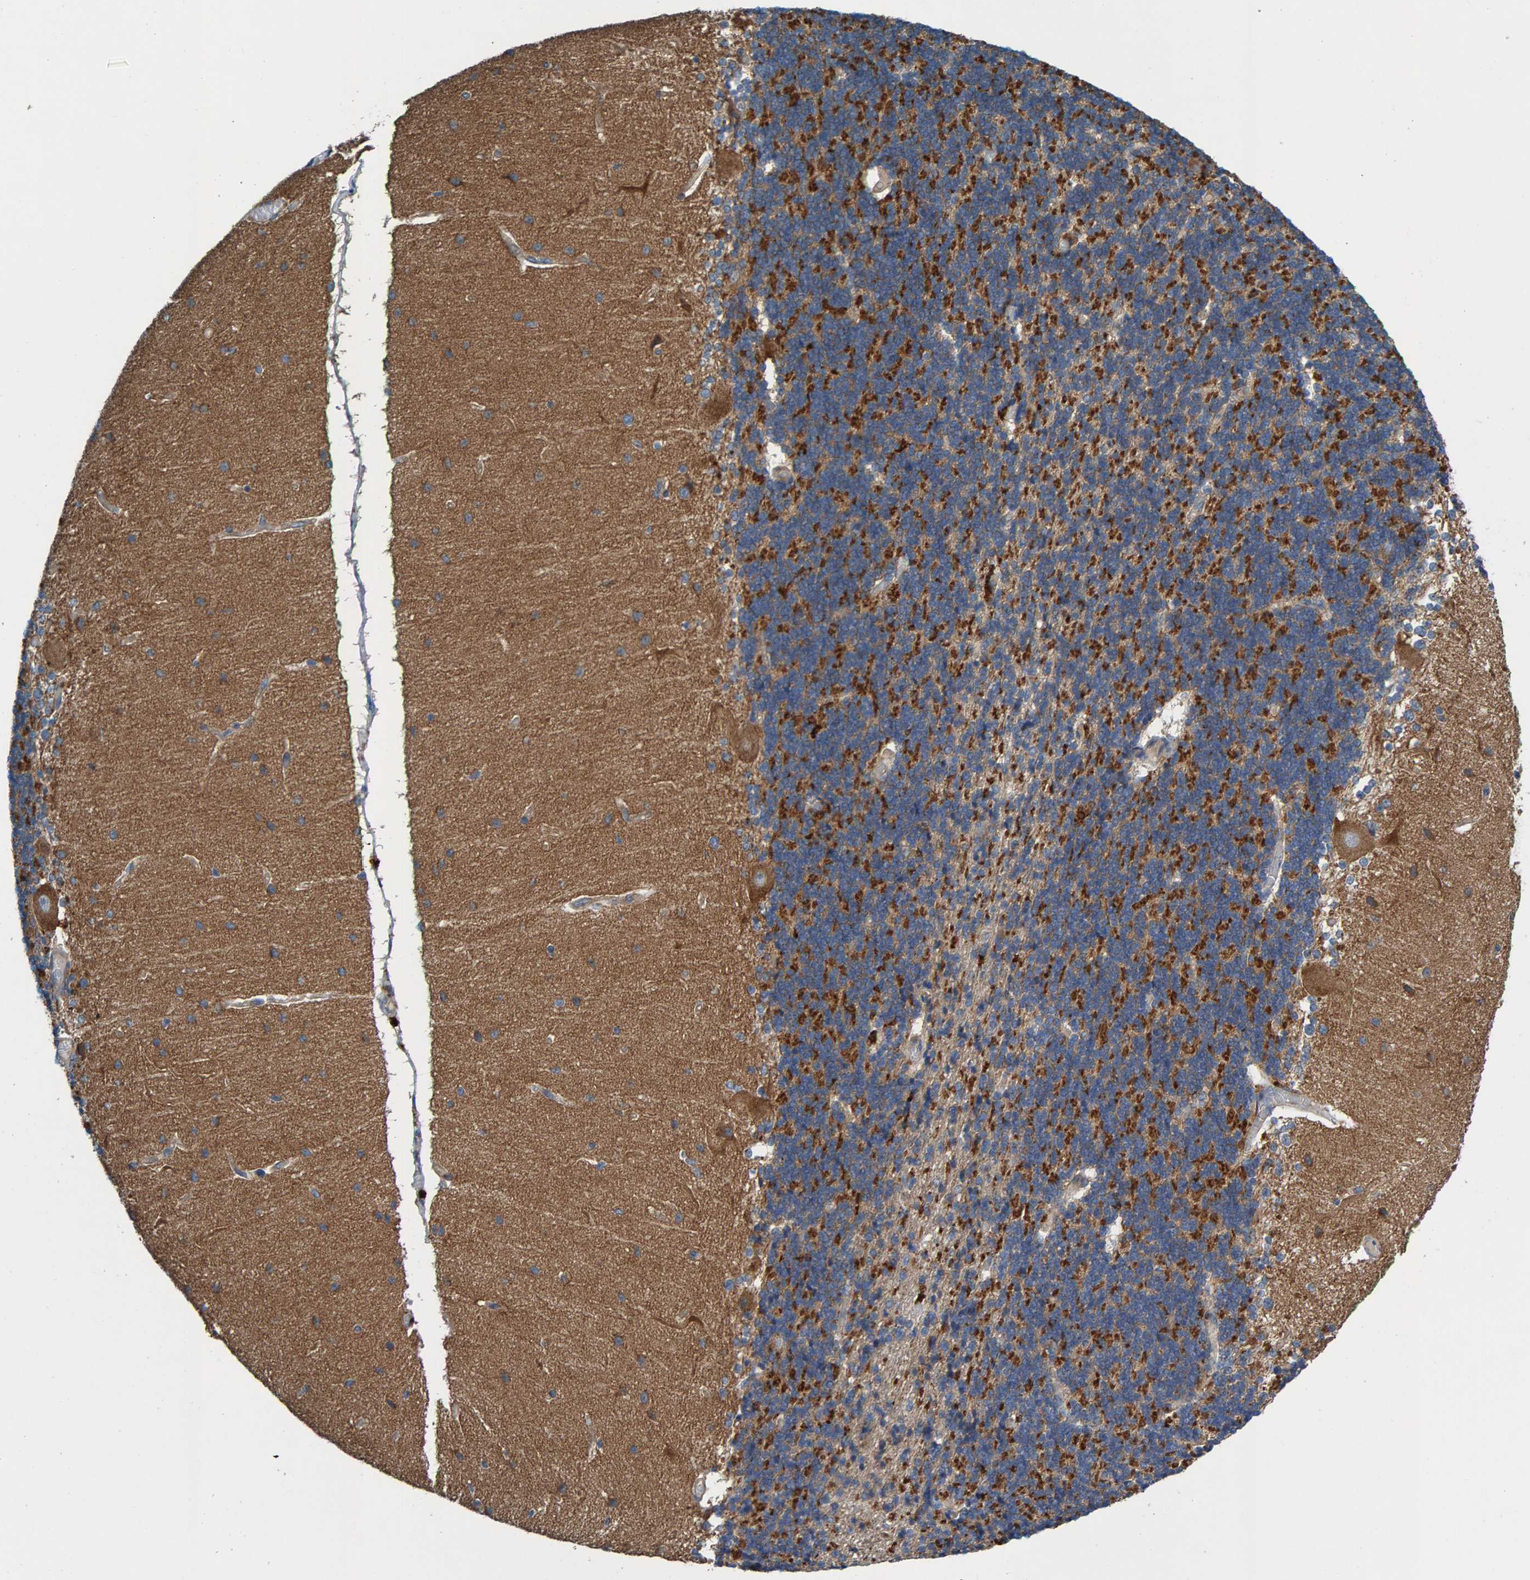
{"staining": {"intensity": "strong", "quantity": "25%-75%", "location": "cytoplasmic/membranous"}, "tissue": "cerebellum", "cell_type": "Cells in granular layer", "image_type": "normal", "snomed": [{"axis": "morphology", "description": "Normal tissue, NOS"}, {"axis": "topography", "description": "Cerebellum"}], "caption": "Cerebellum stained with IHC shows strong cytoplasmic/membranous expression in approximately 25%-75% of cells in granular layer. (DAB IHC with brightfield microscopy, high magnification).", "gene": "MKLN1", "patient": {"sex": "female", "age": 54}}